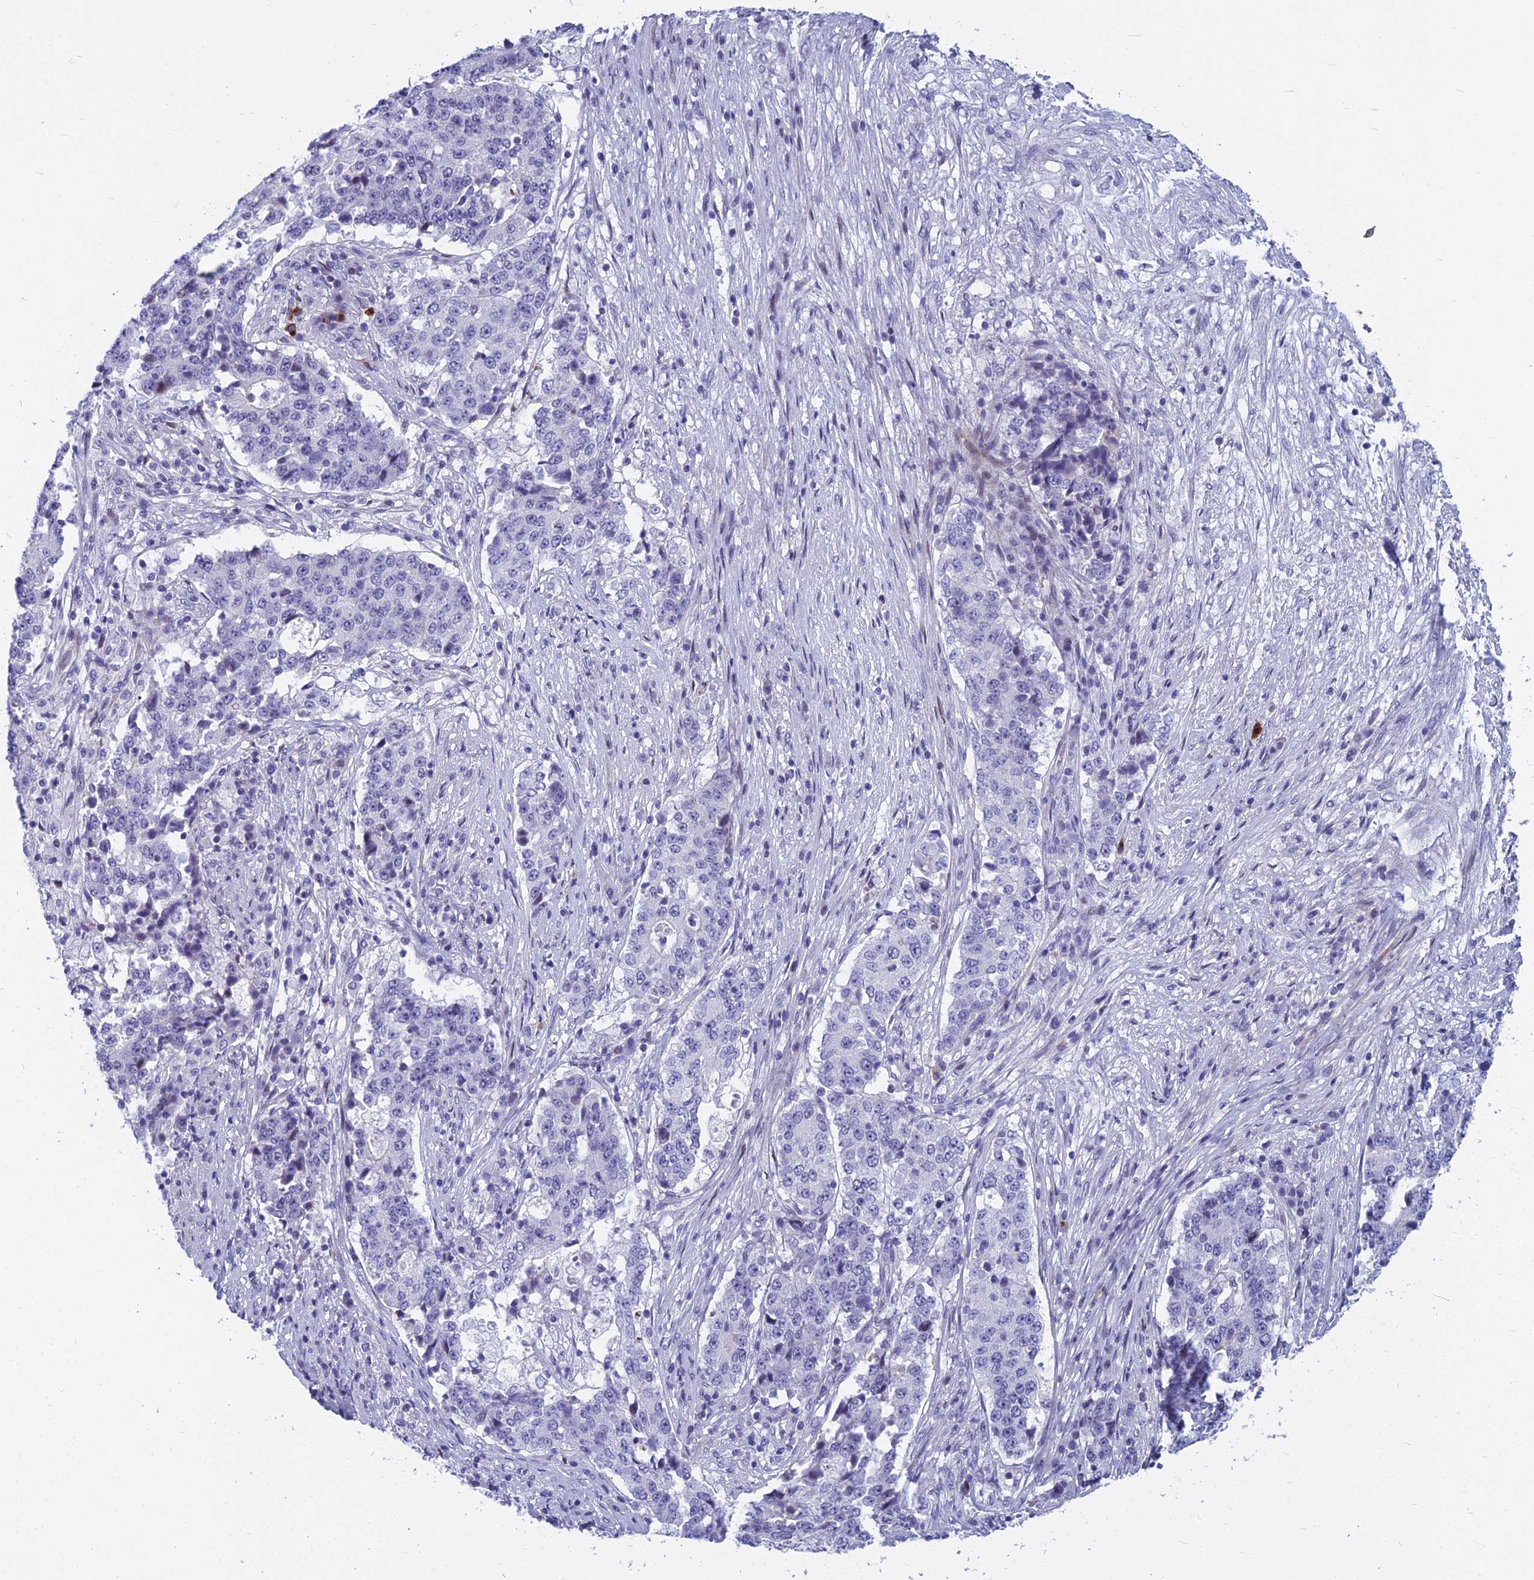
{"staining": {"intensity": "negative", "quantity": "none", "location": "none"}, "tissue": "stomach cancer", "cell_type": "Tumor cells", "image_type": "cancer", "snomed": [{"axis": "morphology", "description": "Adenocarcinoma, NOS"}, {"axis": "topography", "description": "Stomach"}], "caption": "An image of stomach cancer (adenocarcinoma) stained for a protein displays no brown staining in tumor cells.", "gene": "MYBPC2", "patient": {"sex": "male", "age": 59}}